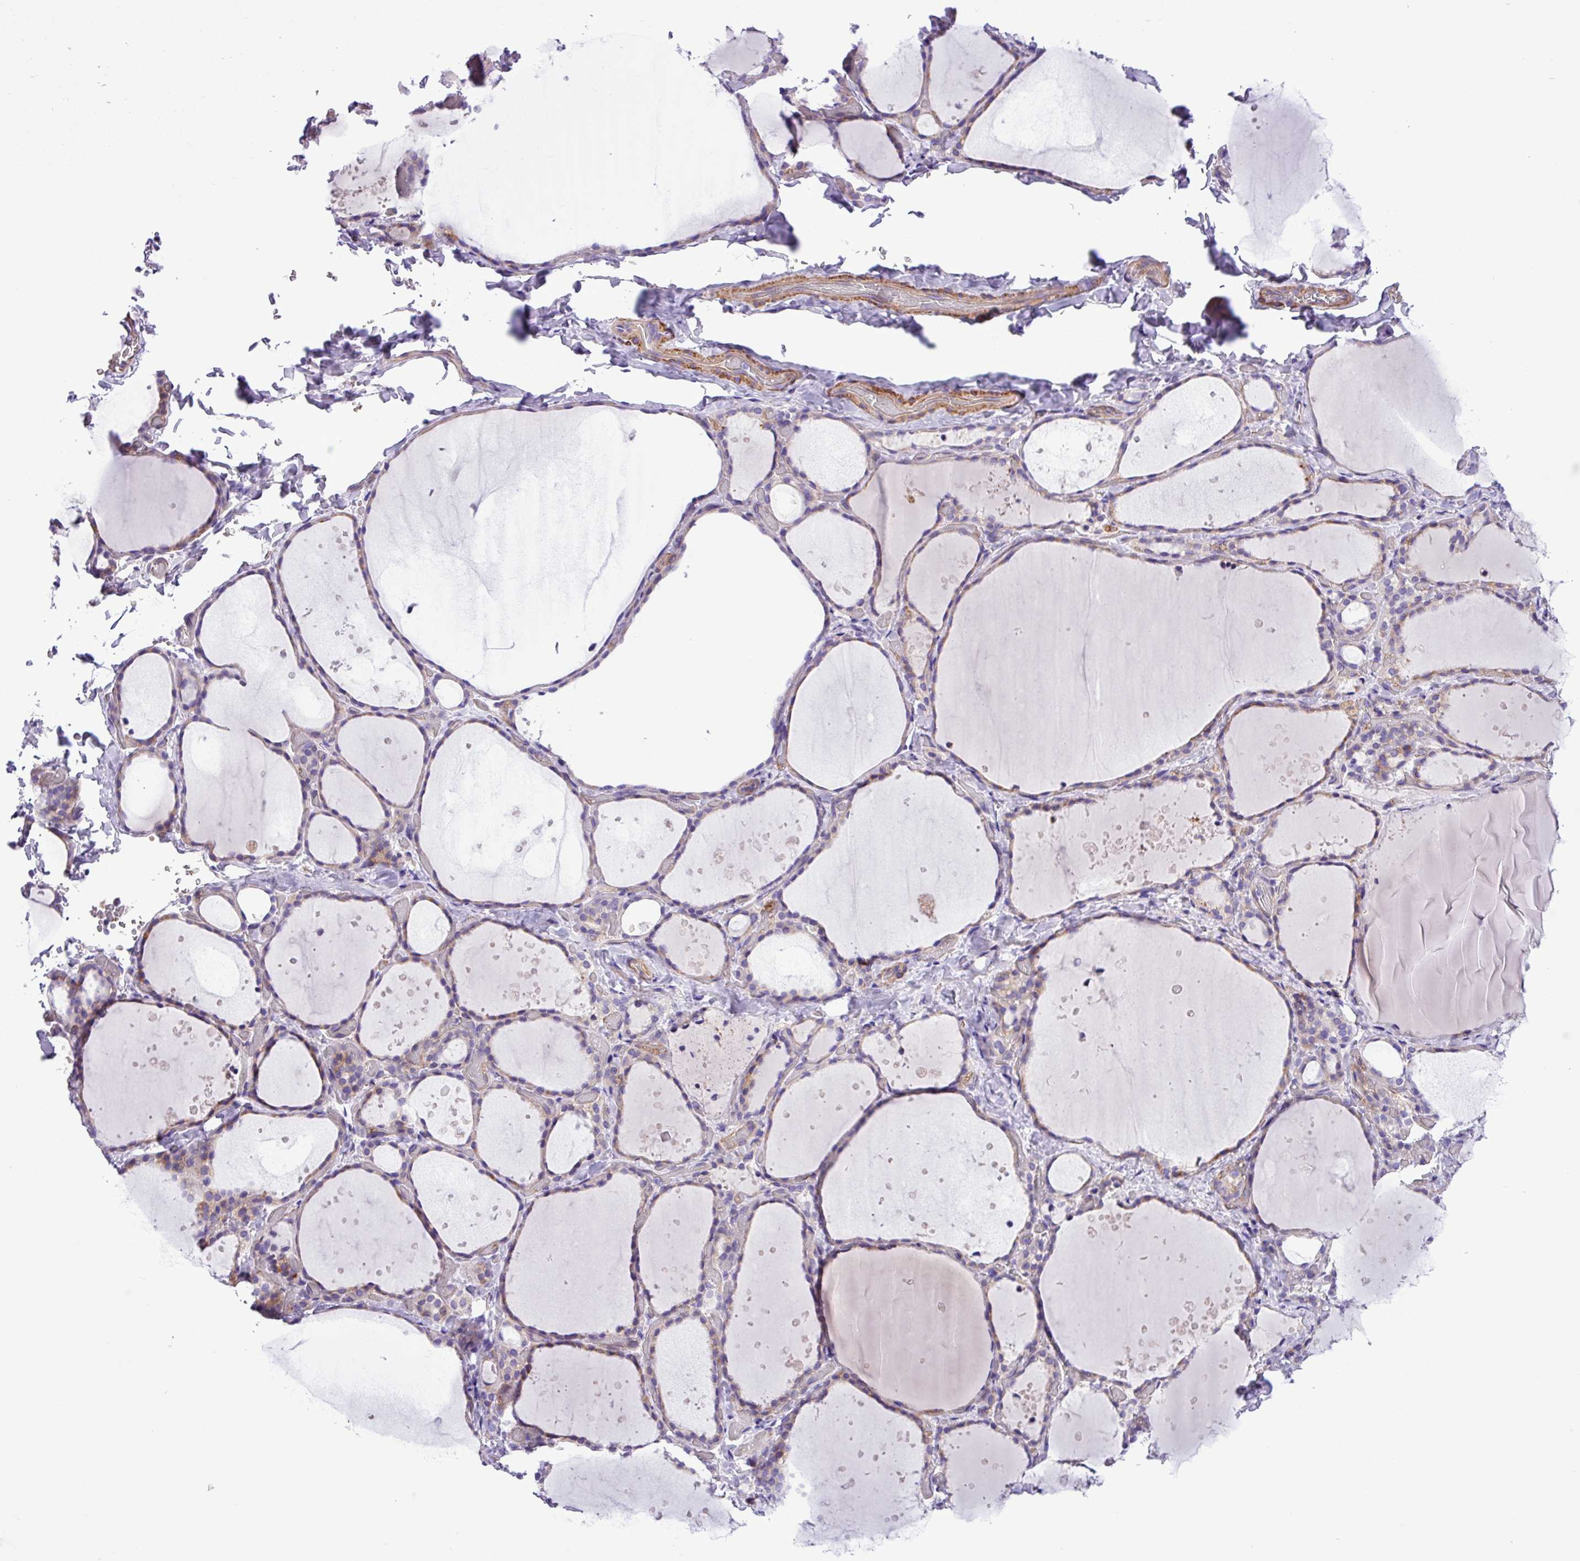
{"staining": {"intensity": "weak", "quantity": "25%-75%", "location": "cytoplasmic/membranous"}, "tissue": "thyroid gland", "cell_type": "Glandular cells", "image_type": "normal", "snomed": [{"axis": "morphology", "description": "Normal tissue, NOS"}, {"axis": "topography", "description": "Thyroid gland"}], "caption": "Immunohistochemistry of unremarkable thyroid gland exhibits low levels of weak cytoplasmic/membranous positivity in approximately 25%-75% of glandular cells.", "gene": "C11orf91", "patient": {"sex": "female", "age": 44}}